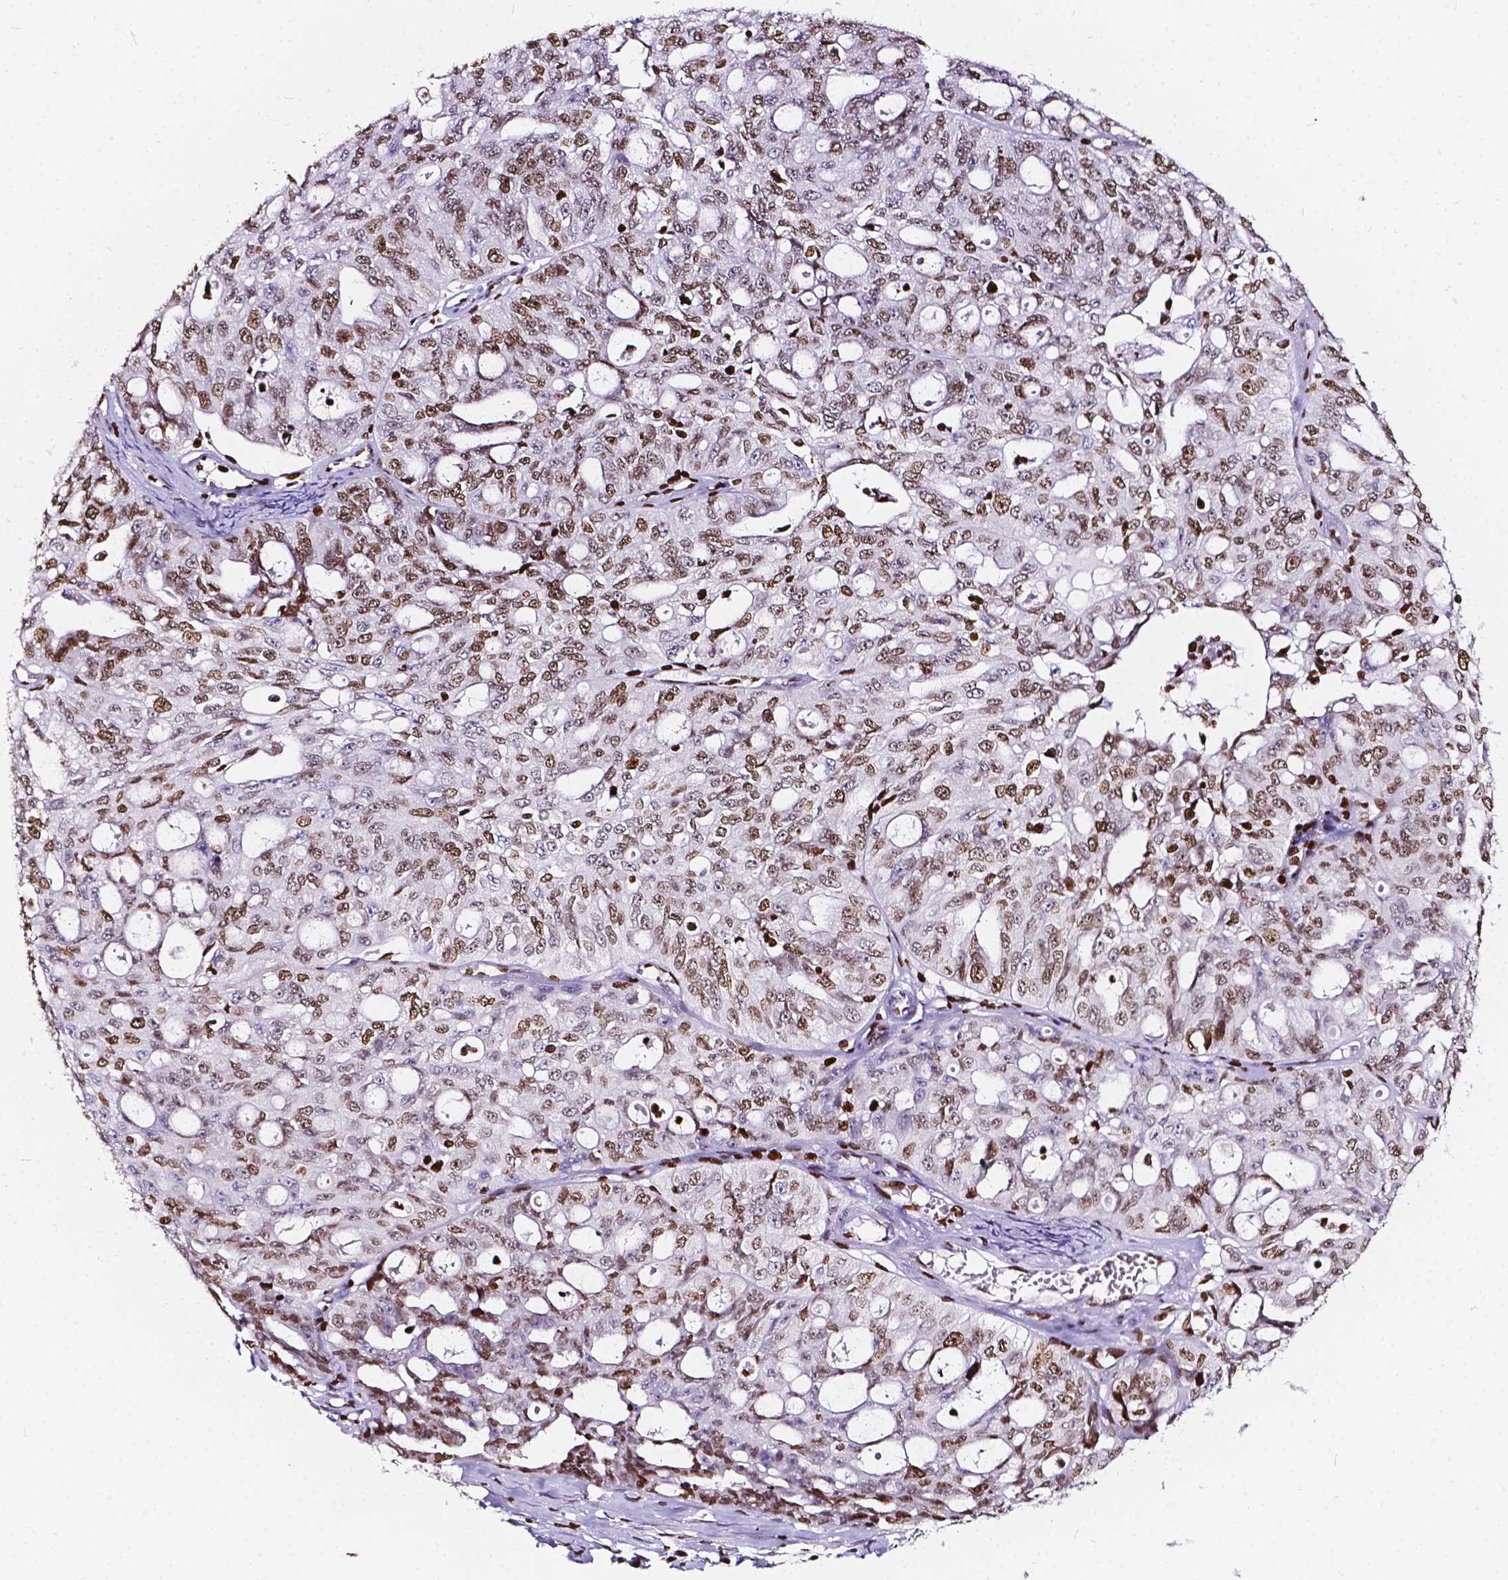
{"staining": {"intensity": "moderate", "quantity": ">75%", "location": "nuclear"}, "tissue": "ovarian cancer", "cell_type": "Tumor cells", "image_type": "cancer", "snomed": [{"axis": "morphology", "description": "Carcinoma, endometroid"}, {"axis": "topography", "description": "Ovary"}], "caption": "Protein staining by IHC shows moderate nuclear expression in about >75% of tumor cells in ovarian cancer (endometroid carcinoma). The staining was performed using DAB, with brown indicating positive protein expression. Nuclei are stained blue with hematoxylin.", "gene": "CBY3", "patient": {"sex": "female", "age": 65}}